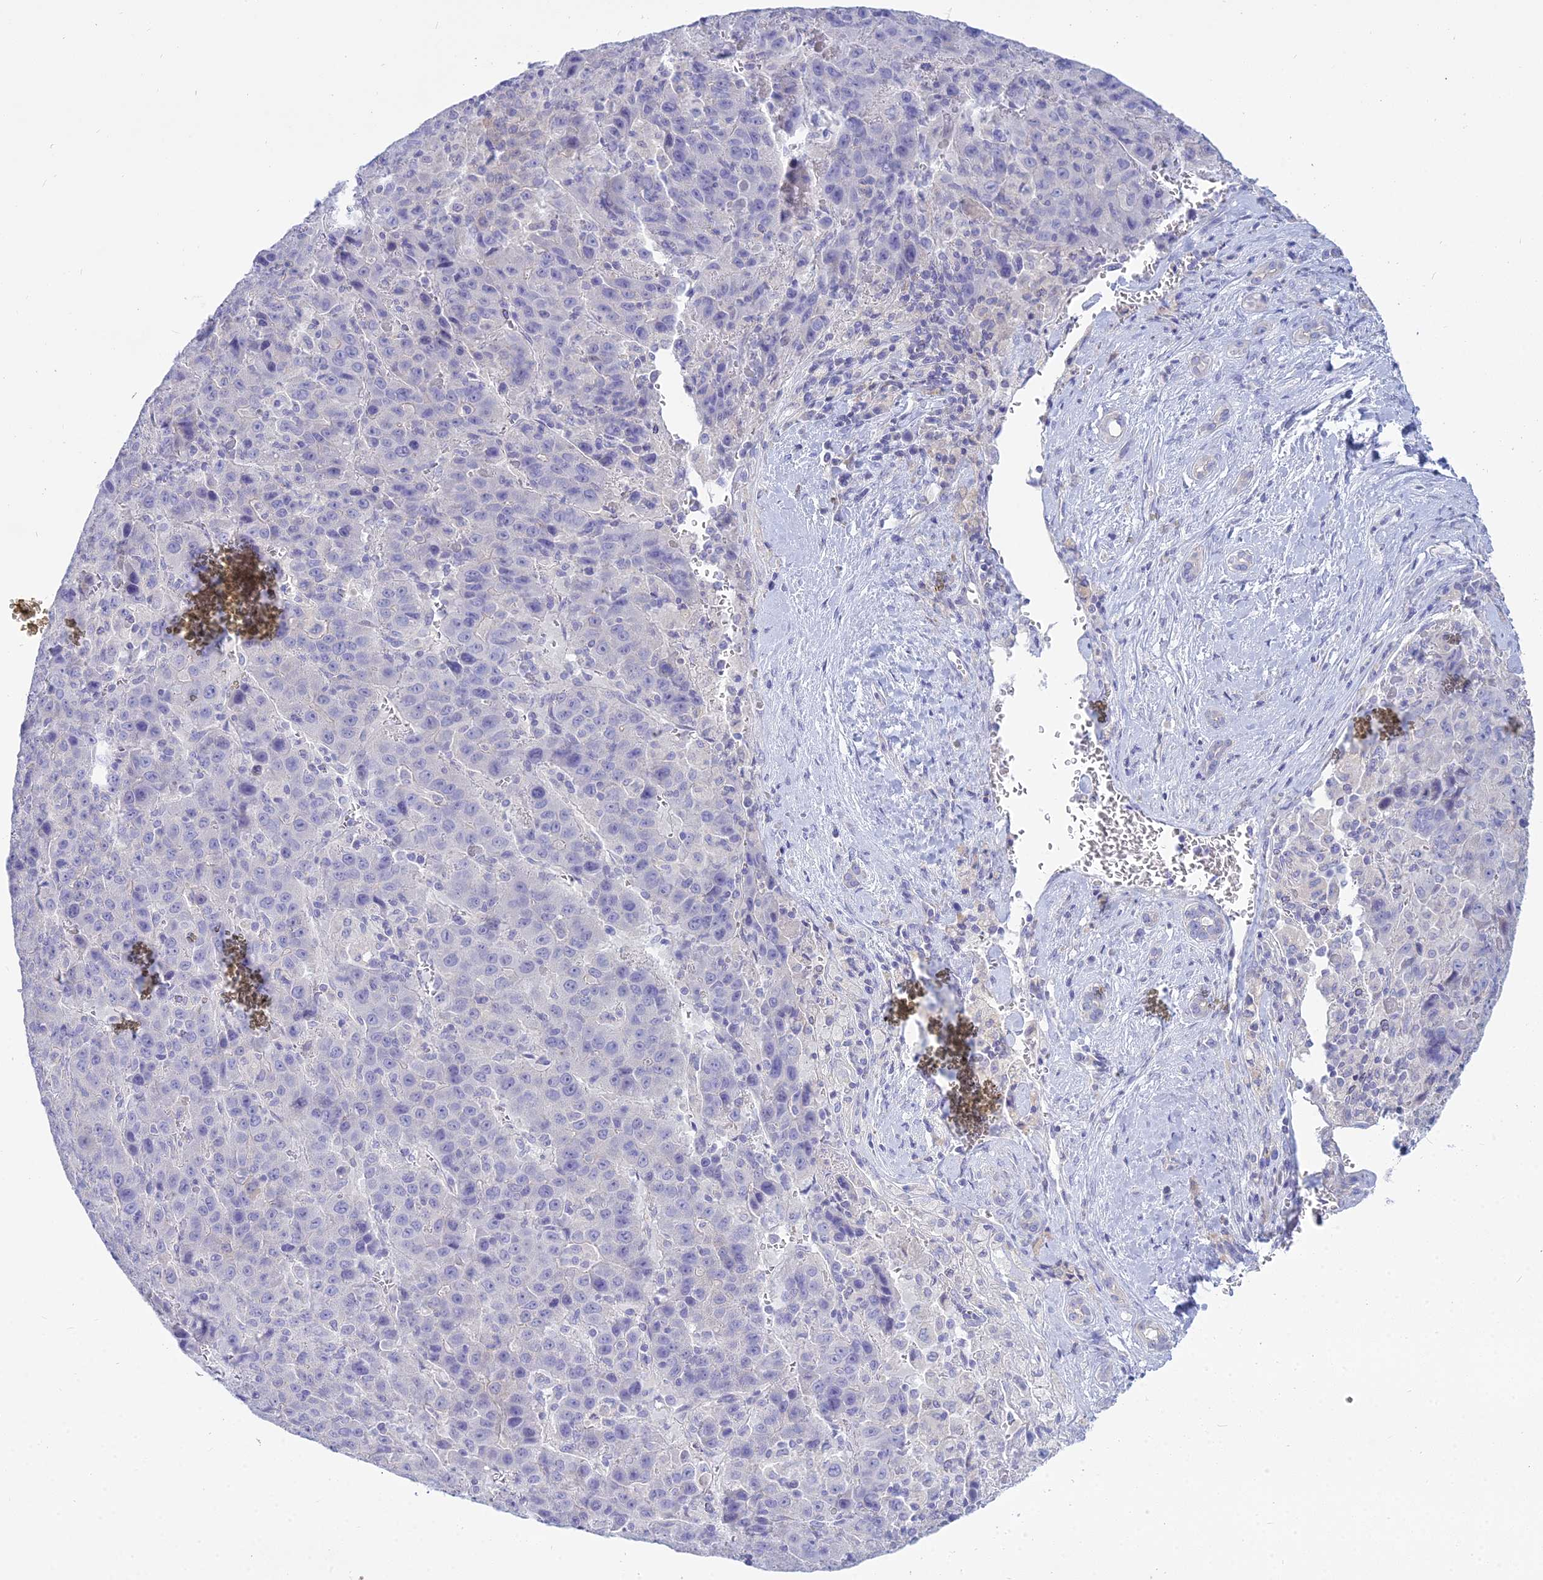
{"staining": {"intensity": "weak", "quantity": "<25%", "location": "cytoplasmic/membranous"}, "tissue": "liver cancer", "cell_type": "Tumor cells", "image_type": "cancer", "snomed": [{"axis": "morphology", "description": "Carcinoma, Hepatocellular, NOS"}, {"axis": "topography", "description": "Liver"}], "caption": "Tumor cells are negative for brown protein staining in liver hepatocellular carcinoma.", "gene": "SMIM24", "patient": {"sex": "female", "age": 53}}